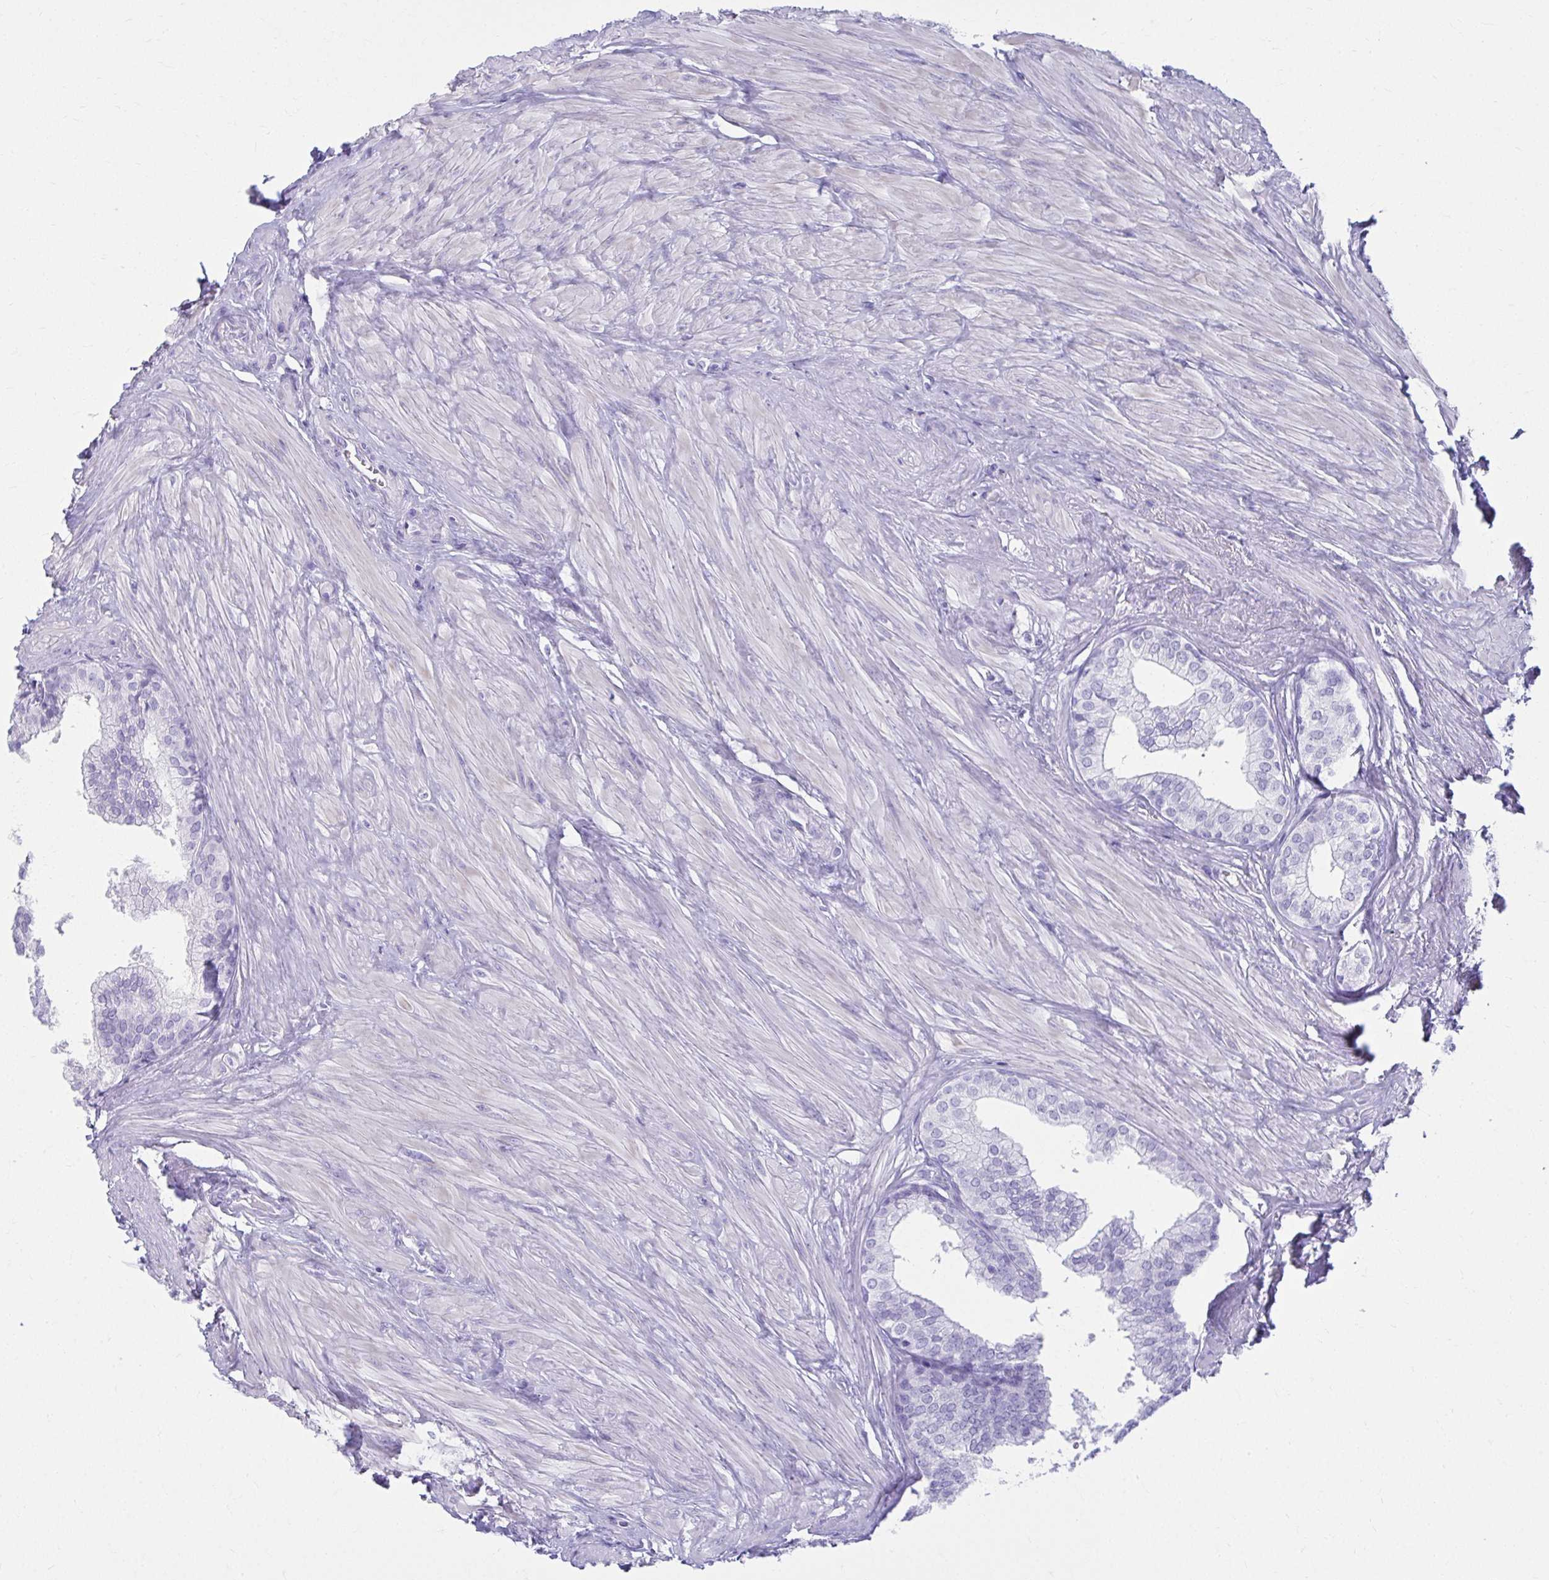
{"staining": {"intensity": "negative", "quantity": "none", "location": "none"}, "tissue": "prostate", "cell_type": "Glandular cells", "image_type": "normal", "snomed": [{"axis": "morphology", "description": "Normal tissue, NOS"}, {"axis": "topography", "description": "Prostate"}, {"axis": "topography", "description": "Peripheral nerve tissue"}], "caption": "This is a image of immunohistochemistry staining of unremarkable prostate, which shows no expression in glandular cells. (DAB (3,3'-diaminobenzidine) IHC with hematoxylin counter stain).", "gene": "ATP4B", "patient": {"sex": "male", "age": 55}}